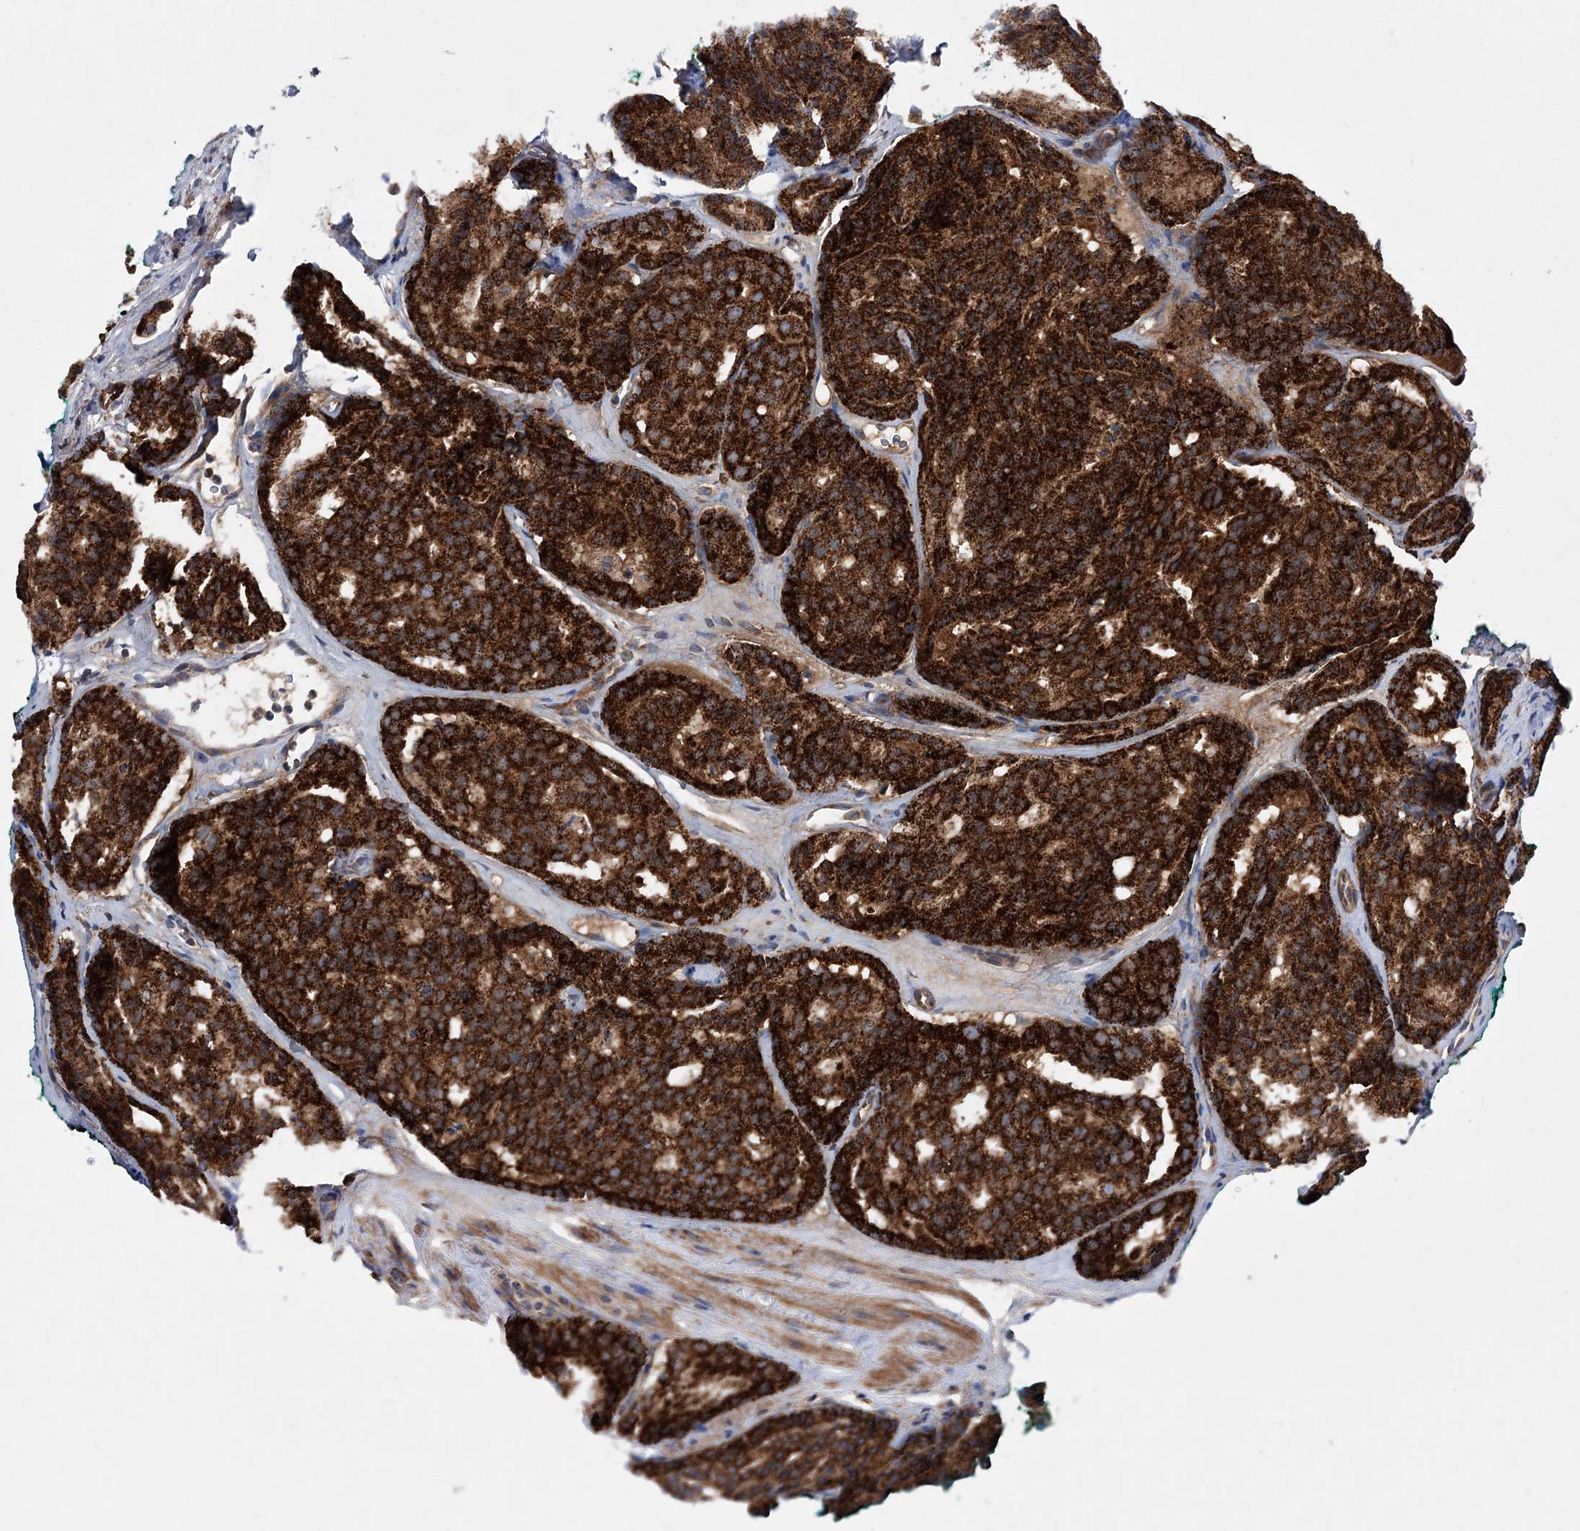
{"staining": {"intensity": "strong", "quantity": ">75%", "location": "cytoplasmic/membranous"}, "tissue": "prostate cancer", "cell_type": "Tumor cells", "image_type": "cancer", "snomed": [{"axis": "morphology", "description": "Adenocarcinoma, High grade"}, {"axis": "topography", "description": "Prostate"}], "caption": "Human prostate high-grade adenocarcinoma stained for a protein (brown) exhibits strong cytoplasmic/membranous positive positivity in about >75% of tumor cells.", "gene": "NGLY1", "patient": {"sex": "male", "age": 64}}